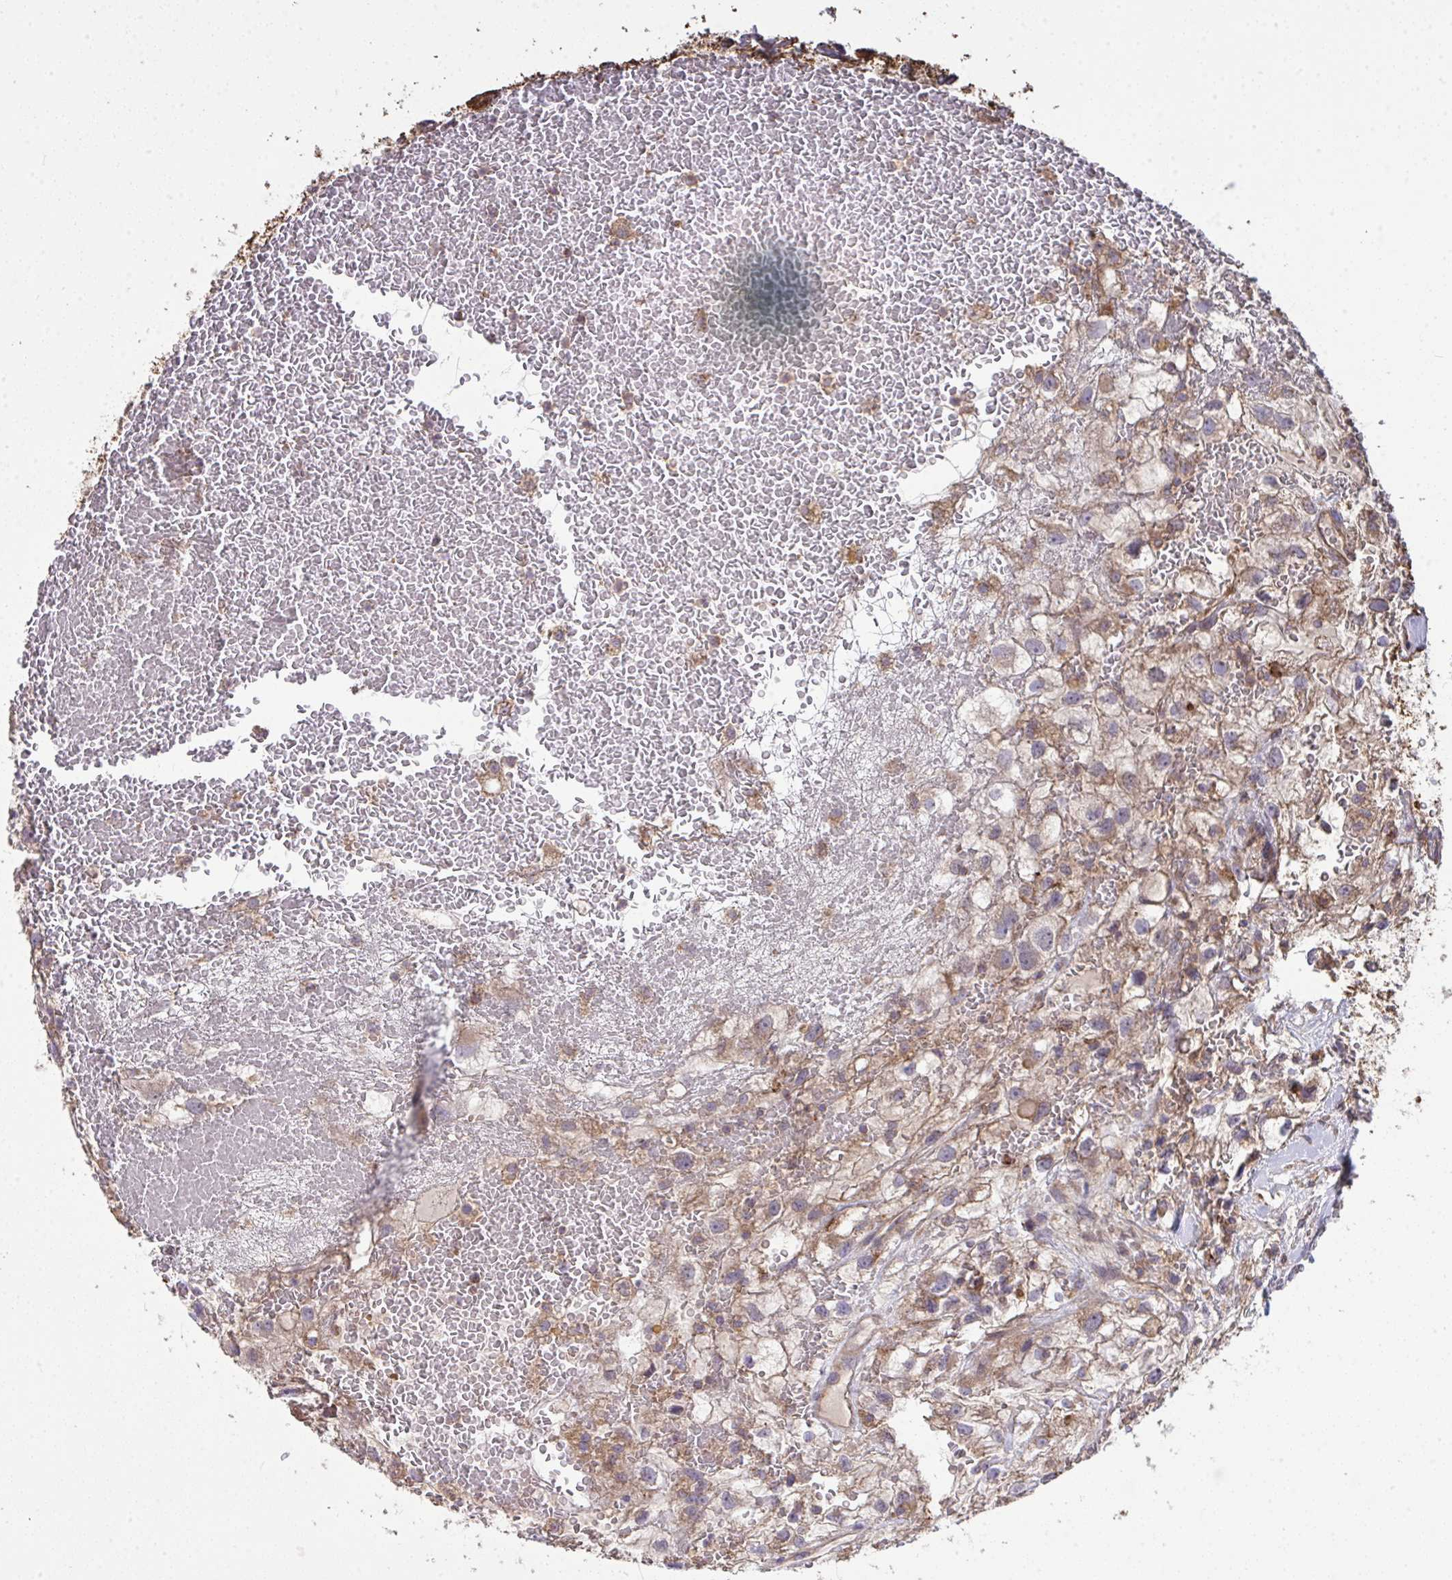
{"staining": {"intensity": "weak", "quantity": ">75%", "location": "cytoplasmic/membranous"}, "tissue": "renal cancer", "cell_type": "Tumor cells", "image_type": "cancer", "snomed": [{"axis": "morphology", "description": "Adenocarcinoma, NOS"}, {"axis": "topography", "description": "Kidney"}], "caption": "Tumor cells demonstrate low levels of weak cytoplasmic/membranous expression in approximately >75% of cells in human renal cancer.", "gene": "PPM1H", "patient": {"sex": "male", "age": 59}}